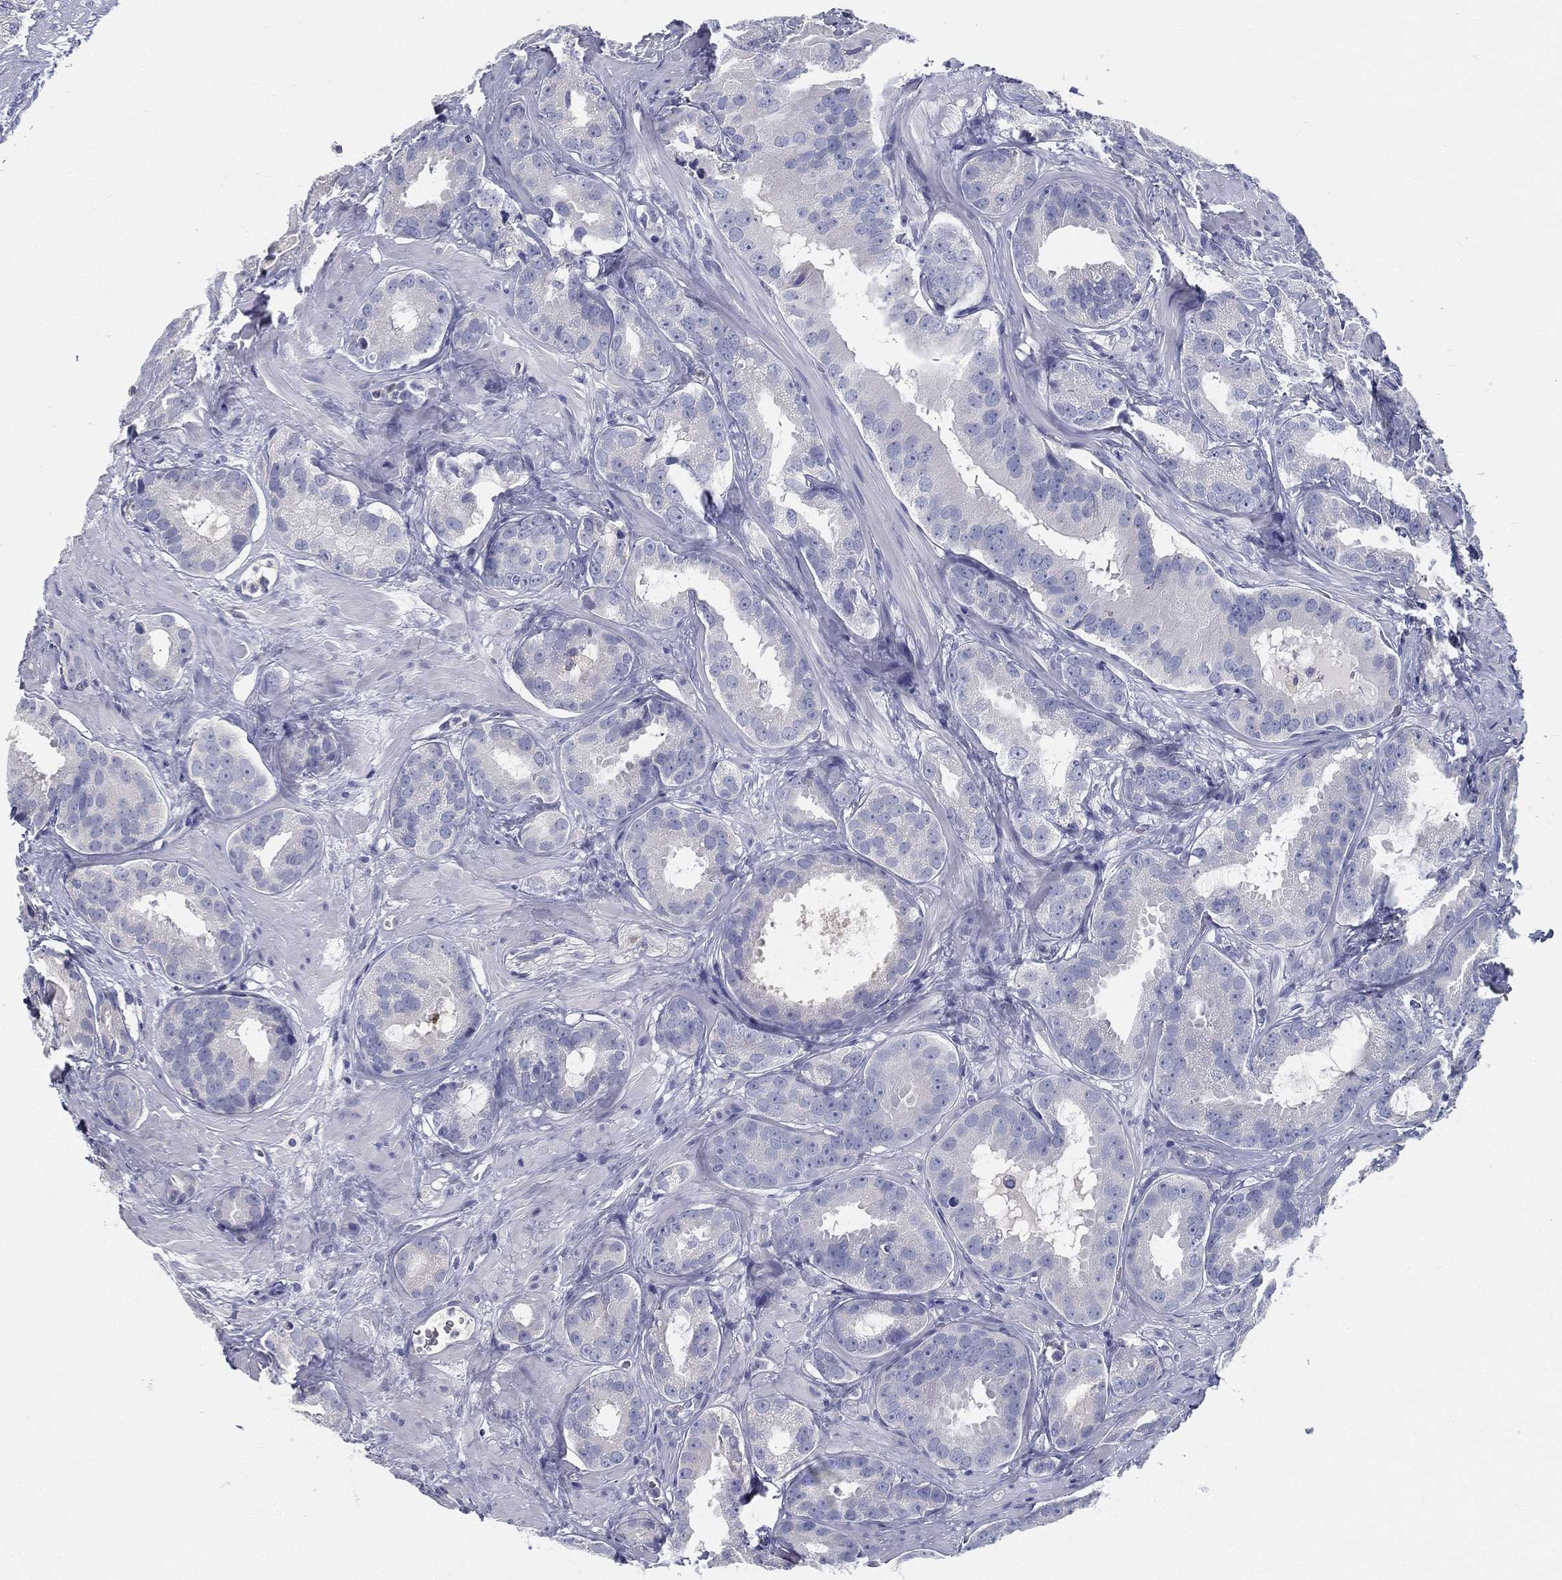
{"staining": {"intensity": "negative", "quantity": "none", "location": "none"}, "tissue": "prostate cancer", "cell_type": "Tumor cells", "image_type": "cancer", "snomed": [{"axis": "morphology", "description": "Adenocarcinoma, NOS"}, {"axis": "topography", "description": "Prostate"}], "caption": "This micrograph is of prostate cancer stained with immunohistochemistry to label a protein in brown with the nuclei are counter-stained blue. There is no staining in tumor cells.", "gene": "STS", "patient": {"sex": "male", "age": 69}}